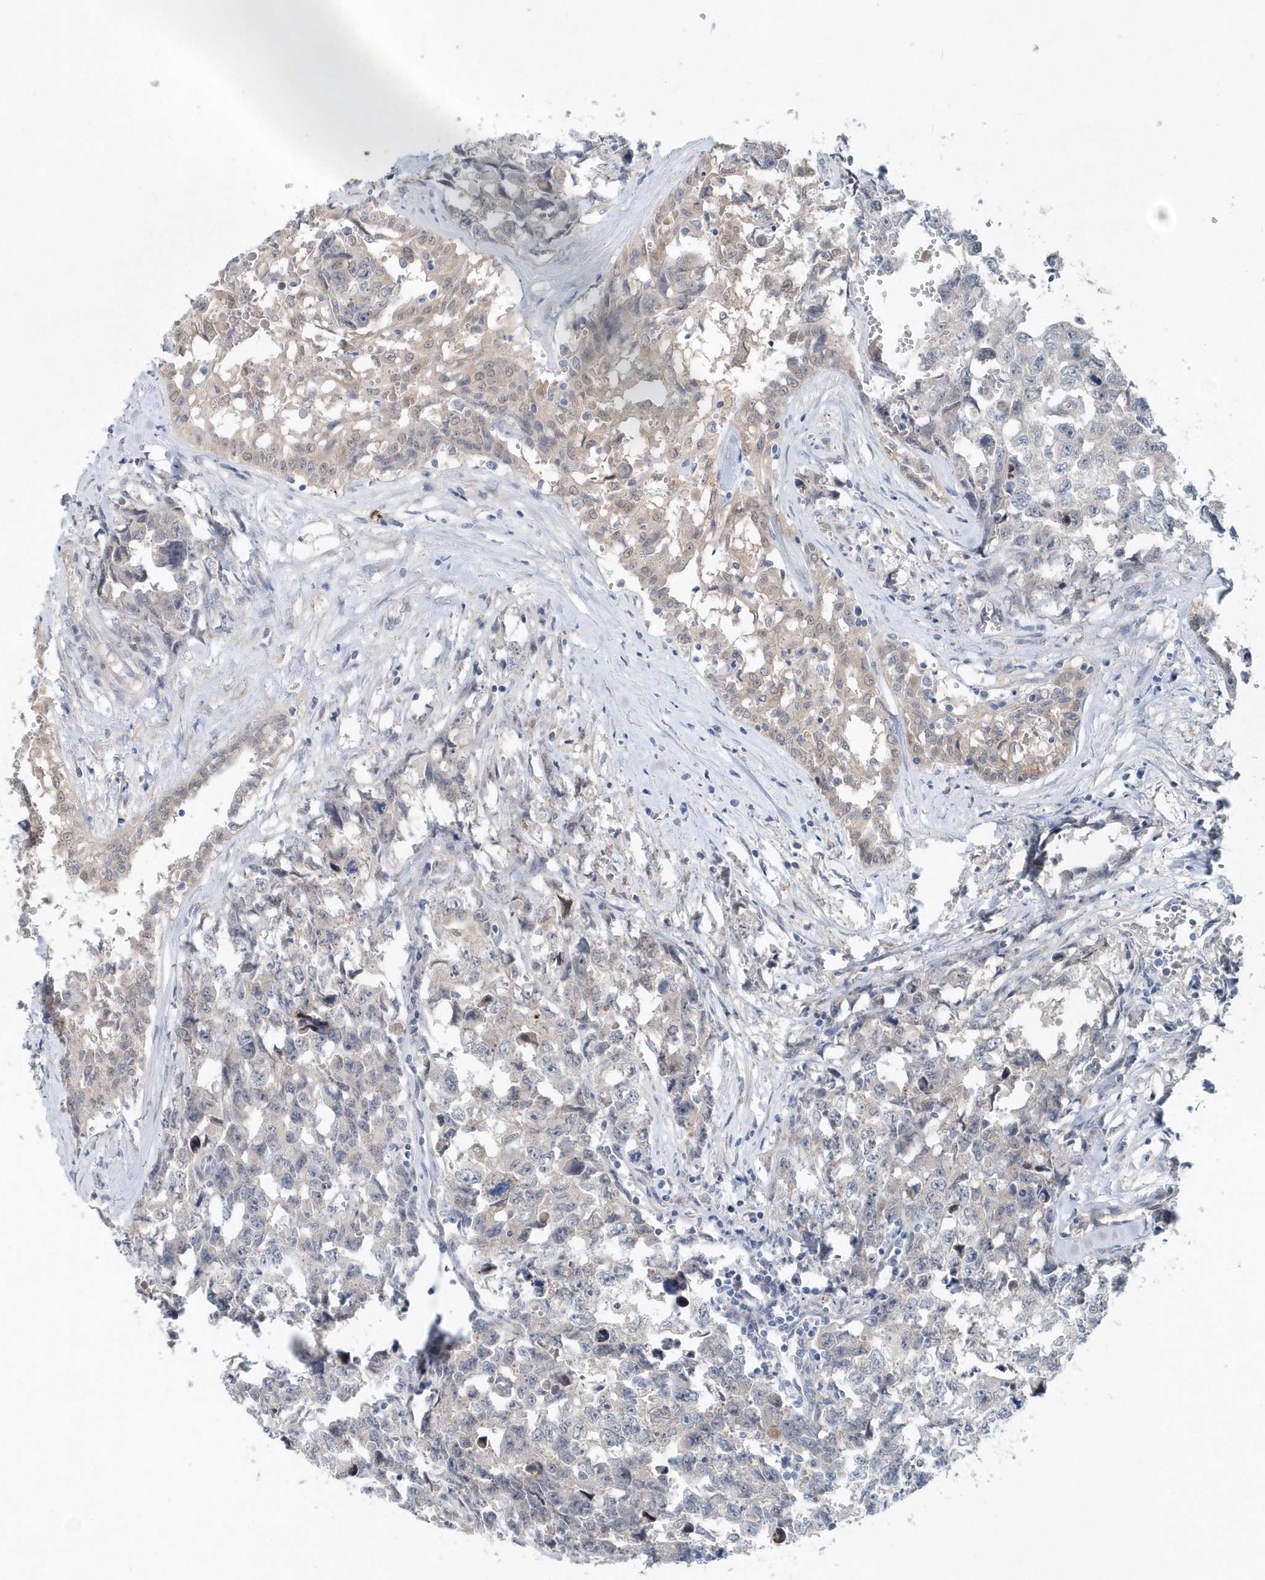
{"staining": {"intensity": "negative", "quantity": "none", "location": "none"}, "tissue": "testis cancer", "cell_type": "Tumor cells", "image_type": "cancer", "snomed": [{"axis": "morphology", "description": "Carcinoma, Embryonal, NOS"}, {"axis": "topography", "description": "Testis"}], "caption": "This is an immunohistochemistry (IHC) photomicrograph of human embryonal carcinoma (testis). There is no staining in tumor cells.", "gene": "PFN2", "patient": {"sex": "male", "age": 31}}